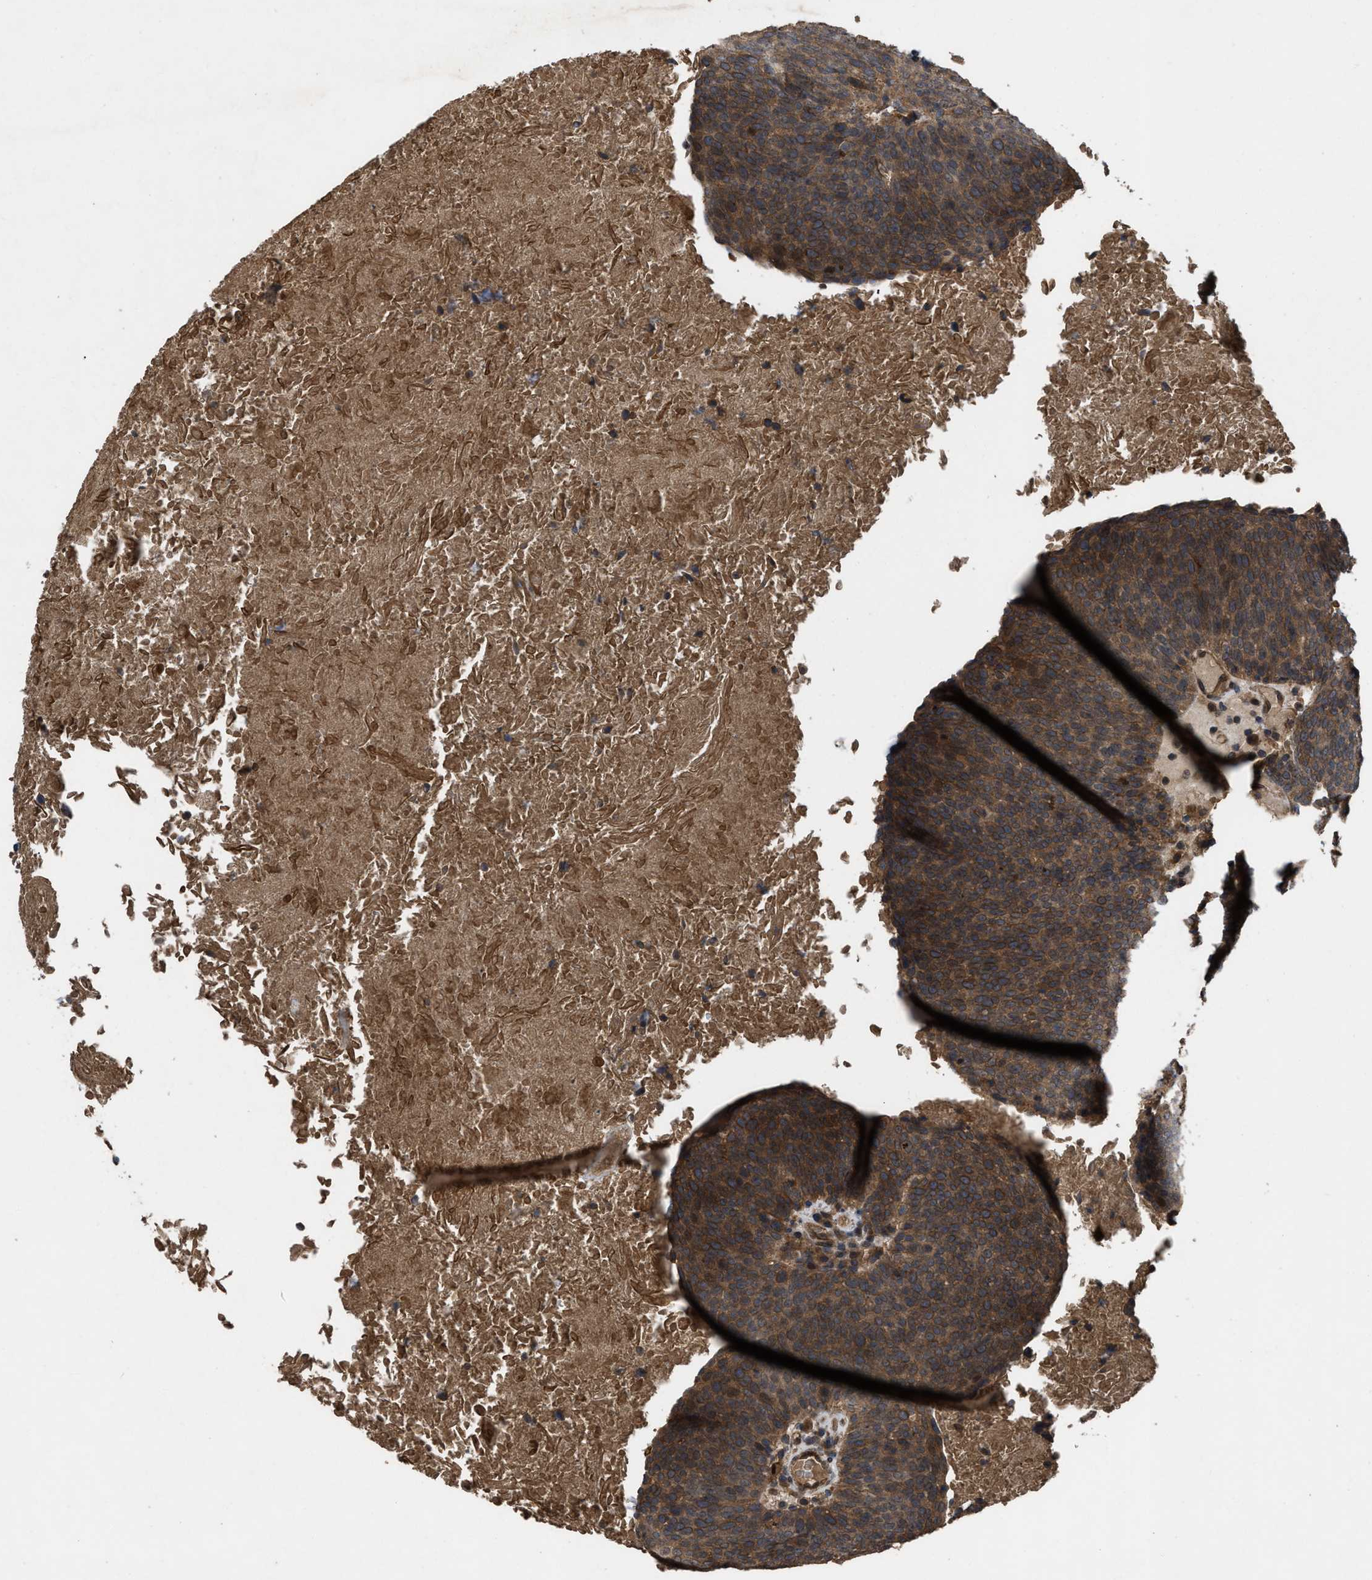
{"staining": {"intensity": "moderate", "quantity": ">75%", "location": "cytoplasmic/membranous"}, "tissue": "head and neck cancer", "cell_type": "Tumor cells", "image_type": "cancer", "snomed": [{"axis": "morphology", "description": "Squamous cell carcinoma, NOS"}, {"axis": "morphology", "description": "Squamous cell carcinoma, metastatic, NOS"}, {"axis": "topography", "description": "Lymph node"}, {"axis": "topography", "description": "Head-Neck"}], "caption": "Immunohistochemical staining of human head and neck cancer (metastatic squamous cell carcinoma) displays moderate cytoplasmic/membranous protein positivity in approximately >75% of tumor cells.", "gene": "UTRN", "patient": {"sex": "male", "age": 62}}